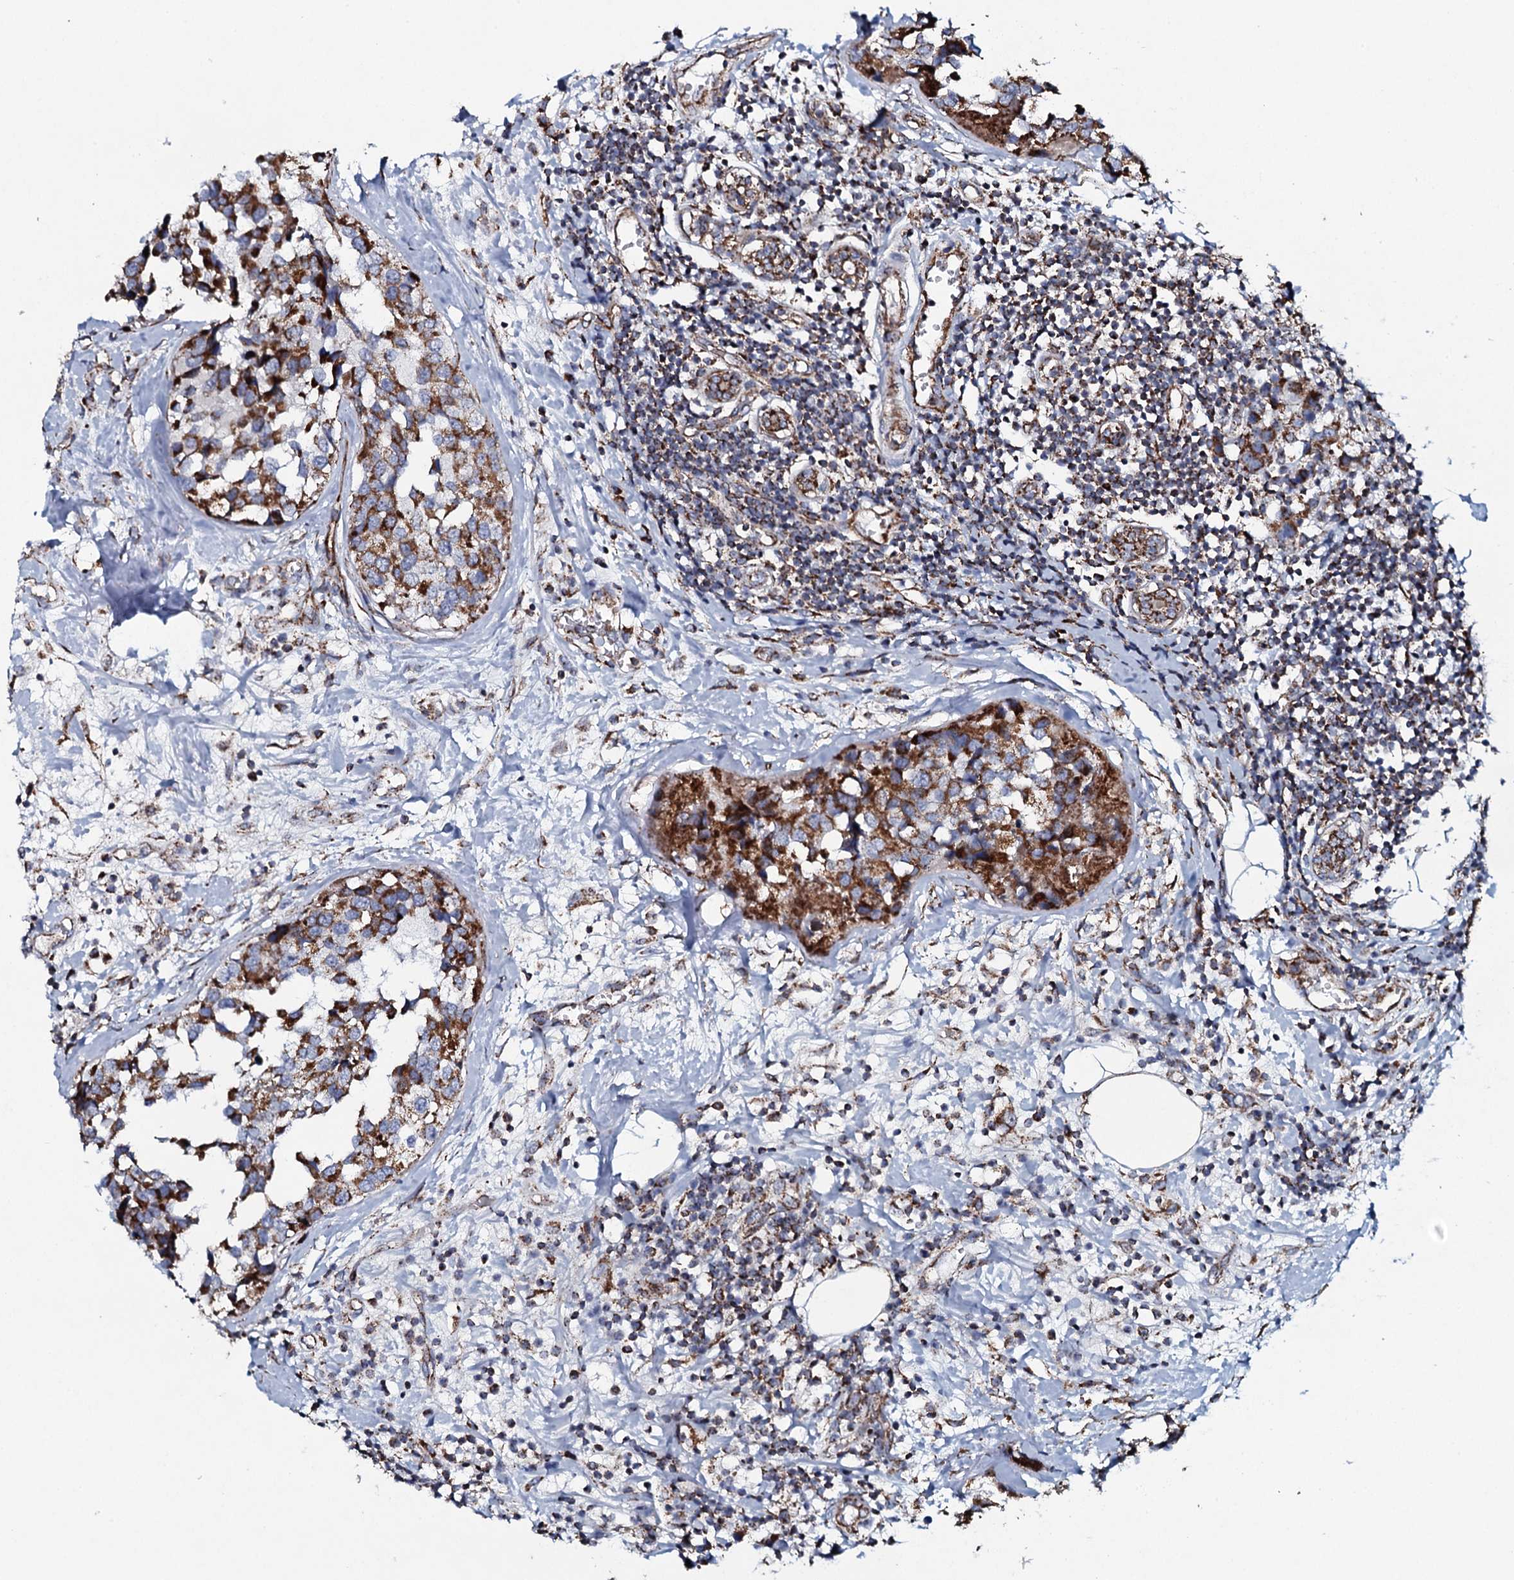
{"staining": {"intensity": "strong", "quantity": ">75%", "location": "cytoplasmic/membranous"}, "tissue": "breast cancer", "cell_type": "Tumor cells", "image_type": "cancer", "snomed": [{"axis": "morphology", "description": "Lobular carcinoma"}, {"axis": "topography", "description": "Breast"}], "caption": "Human breast lobular carcinoma stained with a protein marker exhibits strong staining in tumor cells.", "gene": "EVC2", "patient": {"sex": "female", "age": 59}}